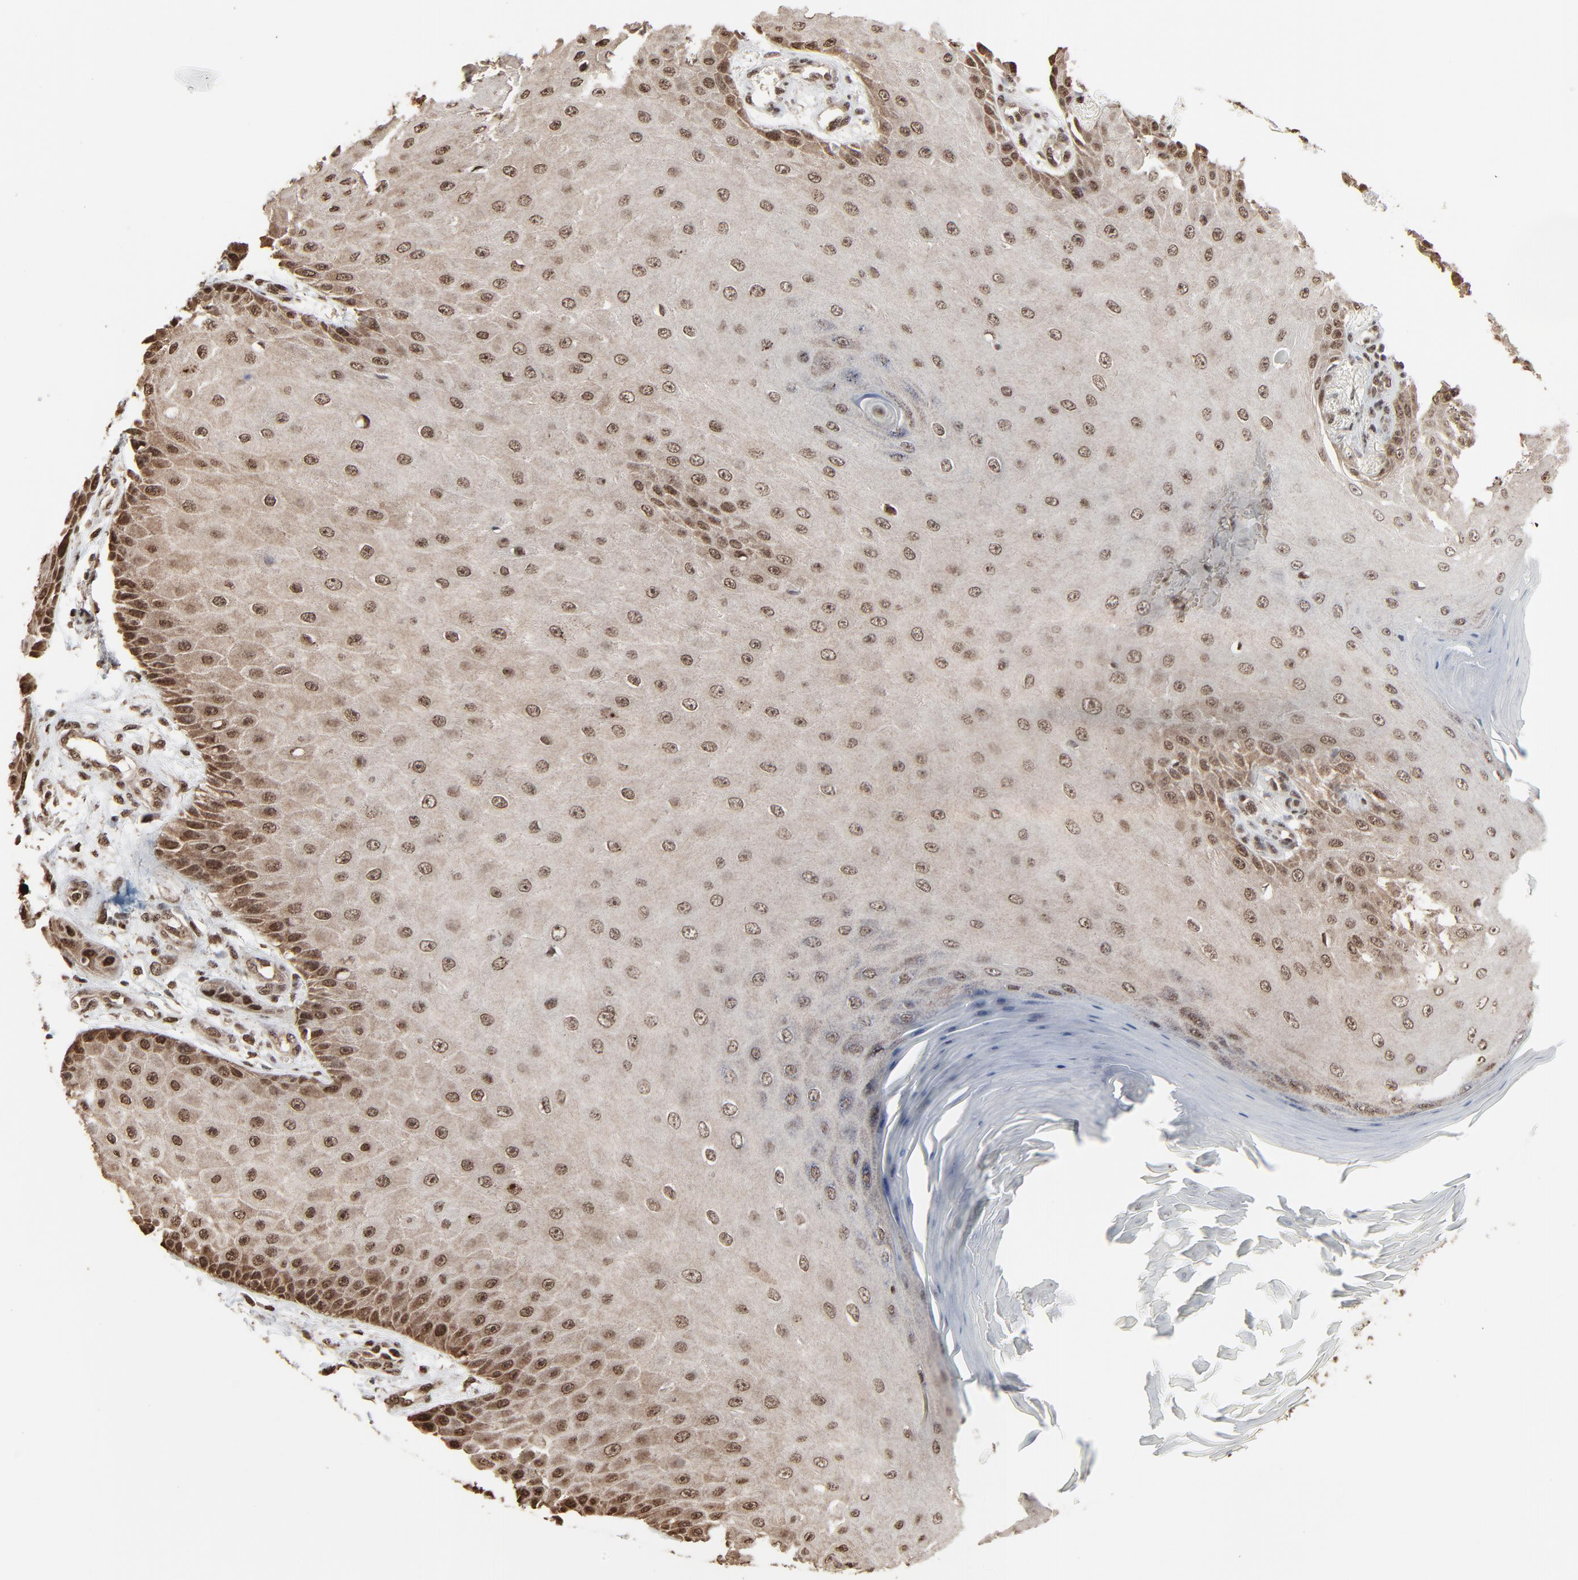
{"staining": {"intensity": "moderate", "quantity": ">75%", "location": "cytoplasmic/membranous,nuclear"}, "tissue": "skin cancer", "cell_type": "Tumor cells", "image_type": "cancer", "snomed": [{"axis": "morphology", "description": "Squamous cell carcinoma, NOS"}, {"axis": "topography", "description": "Skin"}], "caption": "IHC of skin cancer (squamous cell carcinoma) exhibits medium levels of moderate cytoplasmic/membranous and nuclear positivity in approximately >75% of tumor cells.", "gene": "MEIS2", "patient": {"sex": "female", "age": 40}}